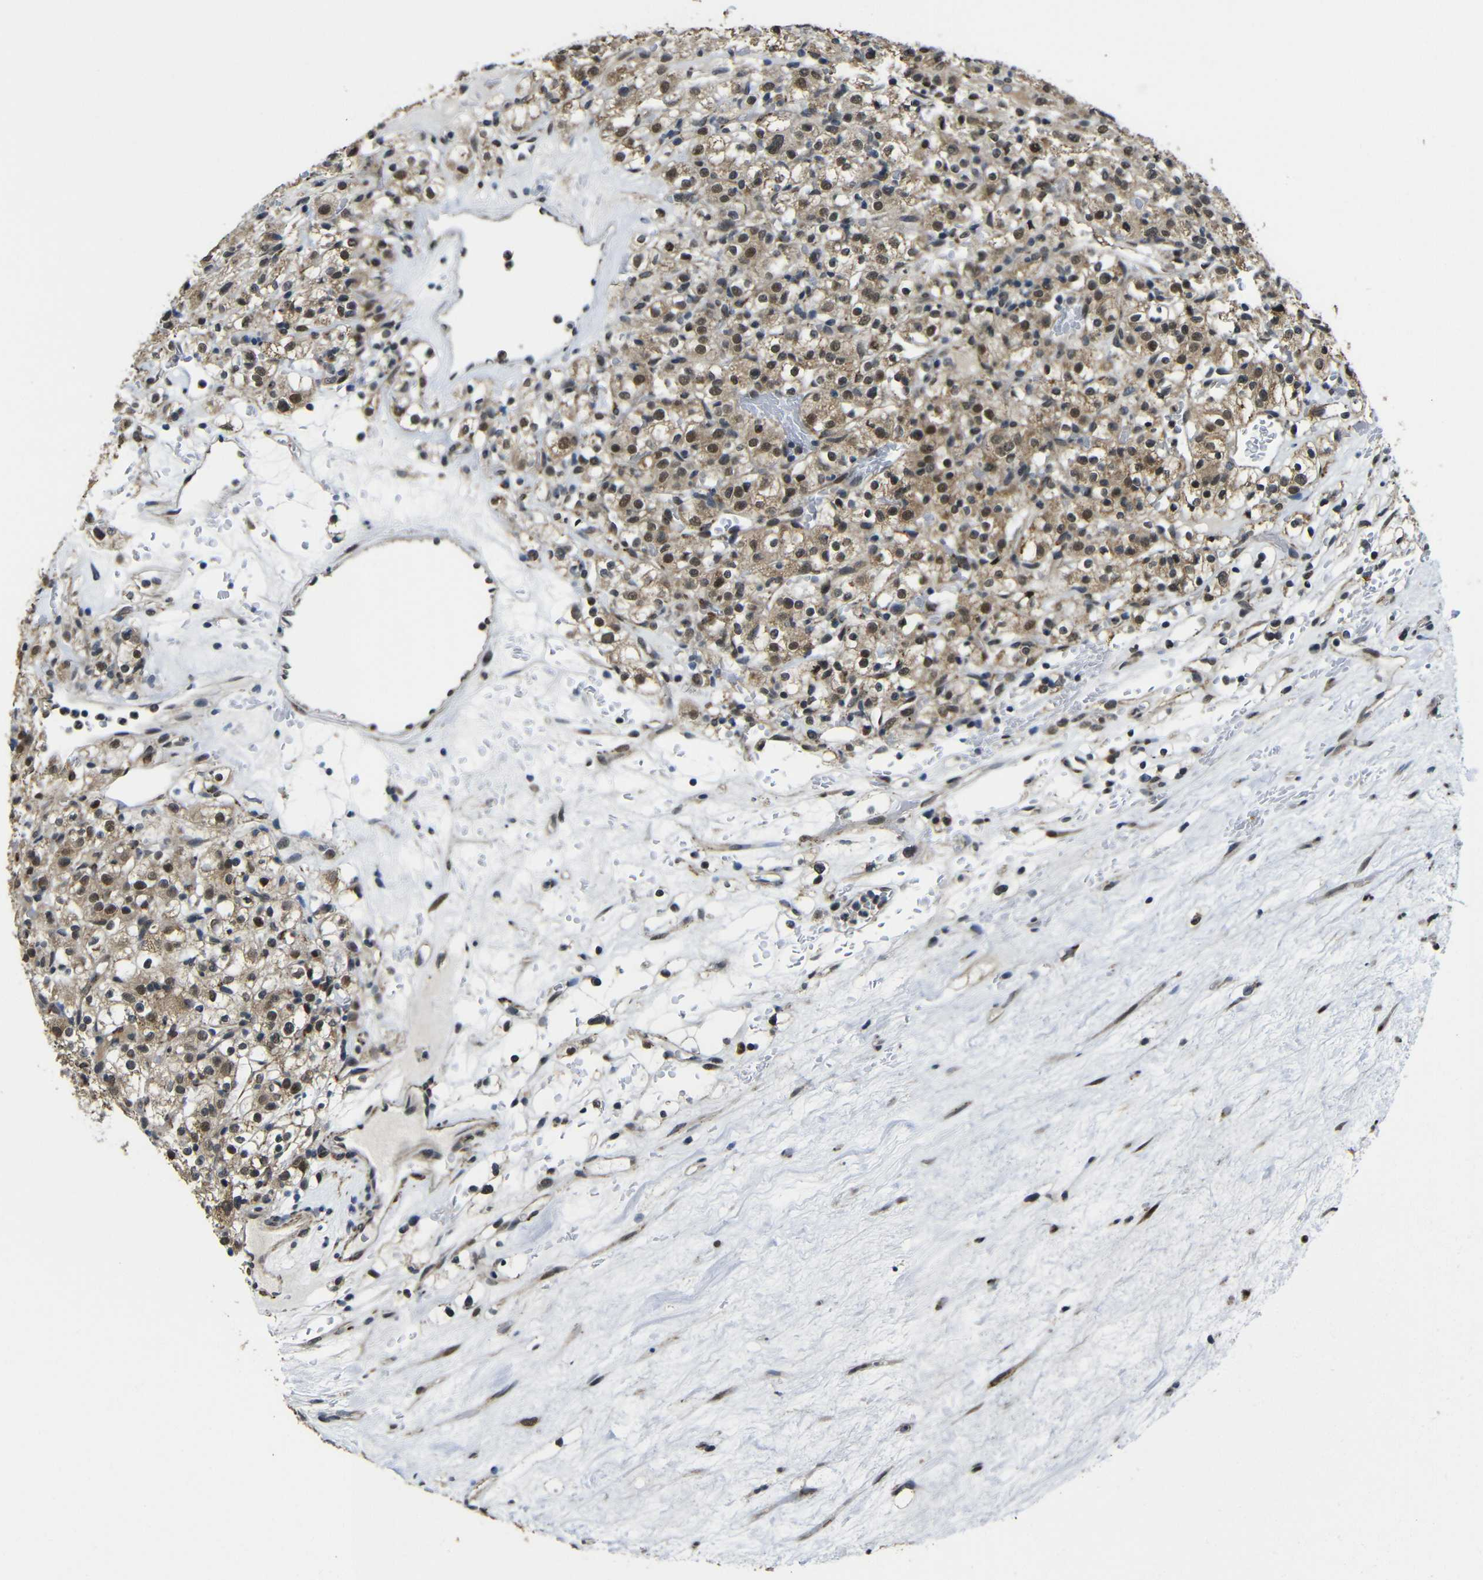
{"staining": {"intensity": "moderate", "quantity": ">75%", "location": "cytoplasmic/membranous,nuclear"}, "tissue": "renal cancer", "cell_type": "Tumor cells", "image_type": "cancer", "snomed": [{"axis": "morphology", "description": "Normal tissue, NOS"}, {"axis": "morphology", "description": "Adenocarcinoma, NOS"}, {"axis": "topography", "description": "Kidney"}], "caption": "Brown immunohistochemical staining in adenocarcinoma (renal) exhibits moderate cytoplasmic/membranous and nuclear expression in about >75% of tumor cells. Nuclei are stained in blue.", "gene": "FAM172A", "patient": {"sex": "female", "age": 72}}